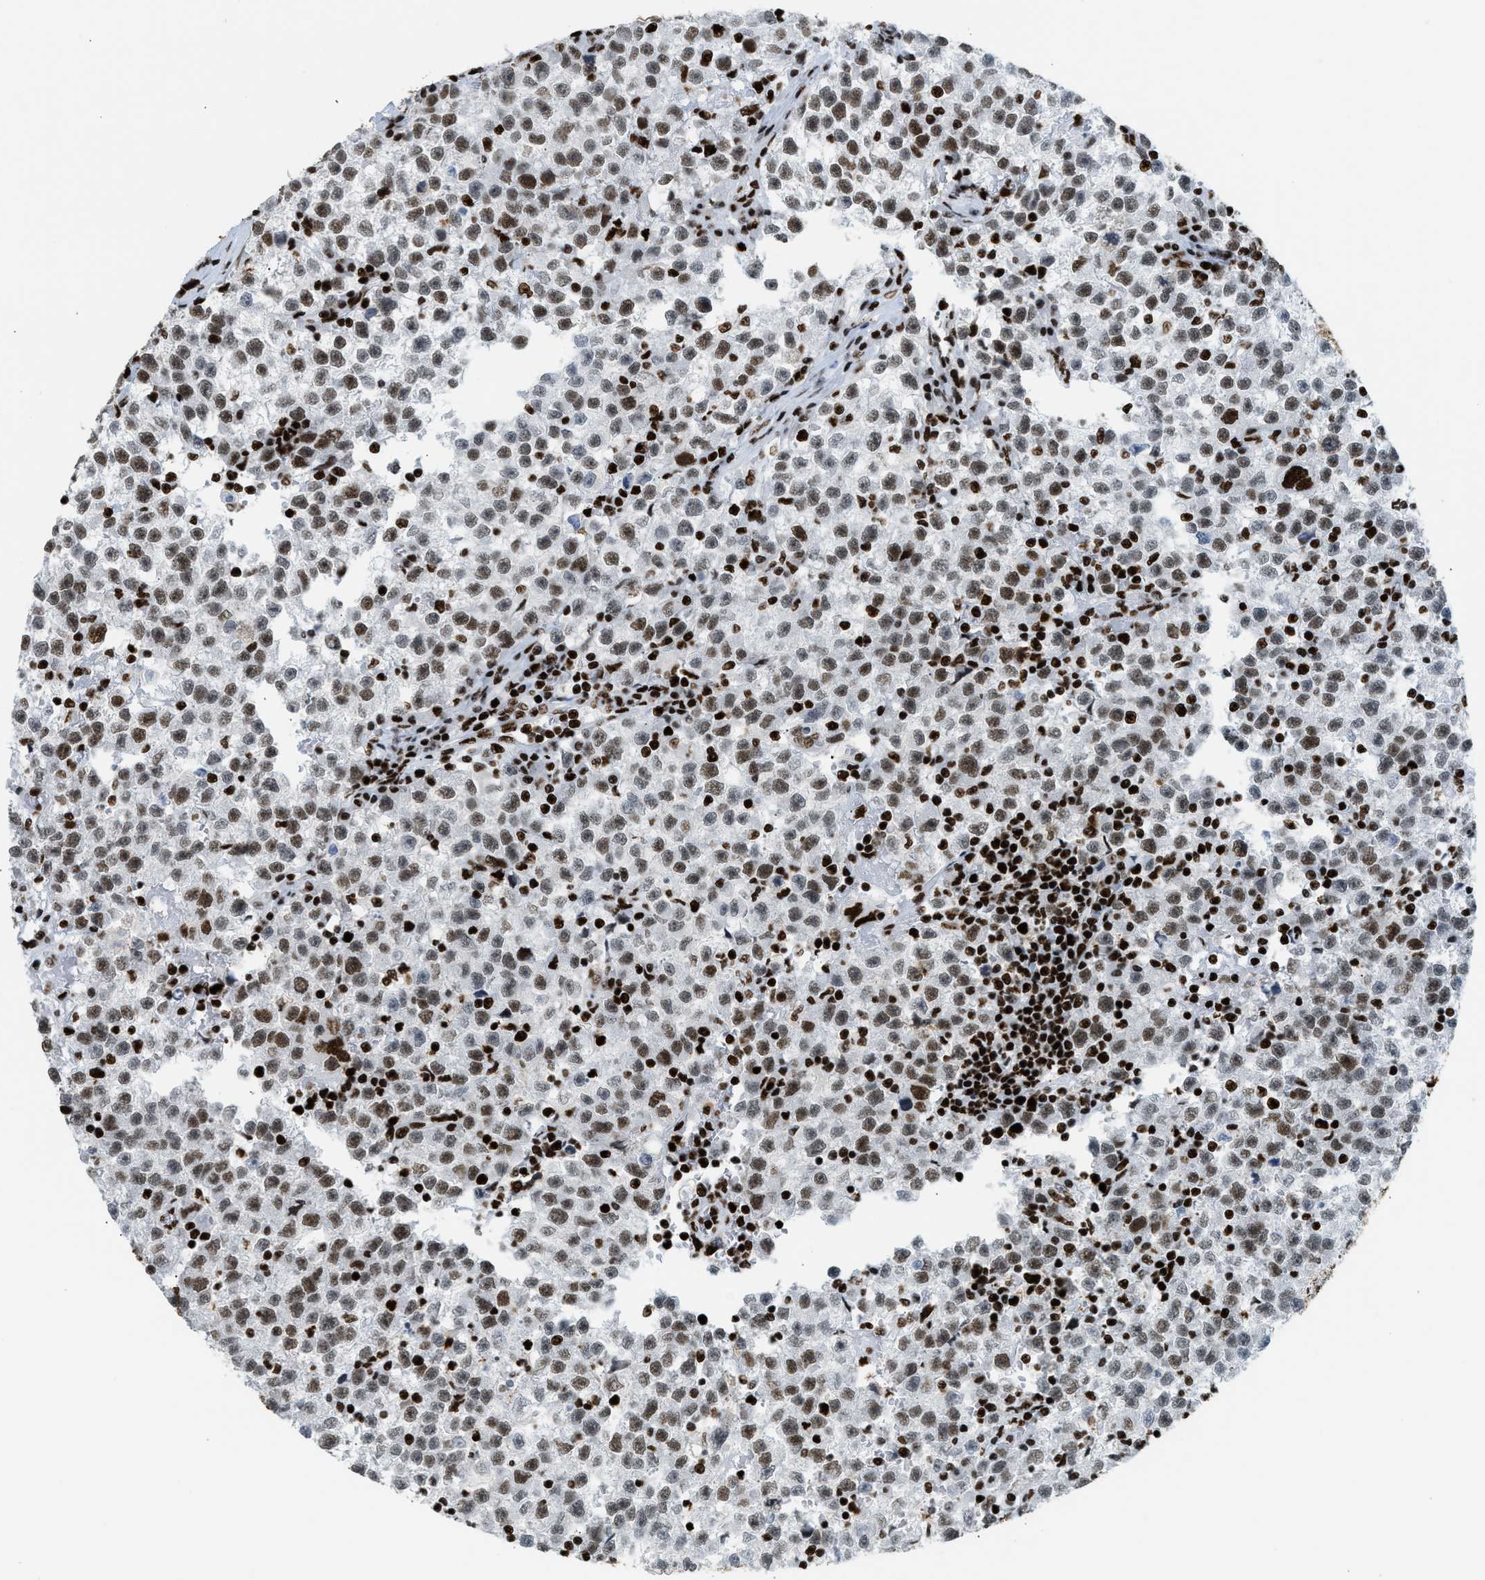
{"staining": {"intensity": "moderate", "quantity": ">75%", "location": "nuclear"}, "tissue": "testis cancer", "cell_type": "Tumor cells", "image_type": "cancer", "snomed": [{"axis": "morphology", "description": "Seminoma, NOS"}, {"axis": "topography", "description": "Testis"}], "caption": "Moderate nuclear staining for a protein is present in about >75% of tumor cells of testis seminoma using IHC.", "gene": "PIF1", "patient": {"sex": "male", "age": 22}}